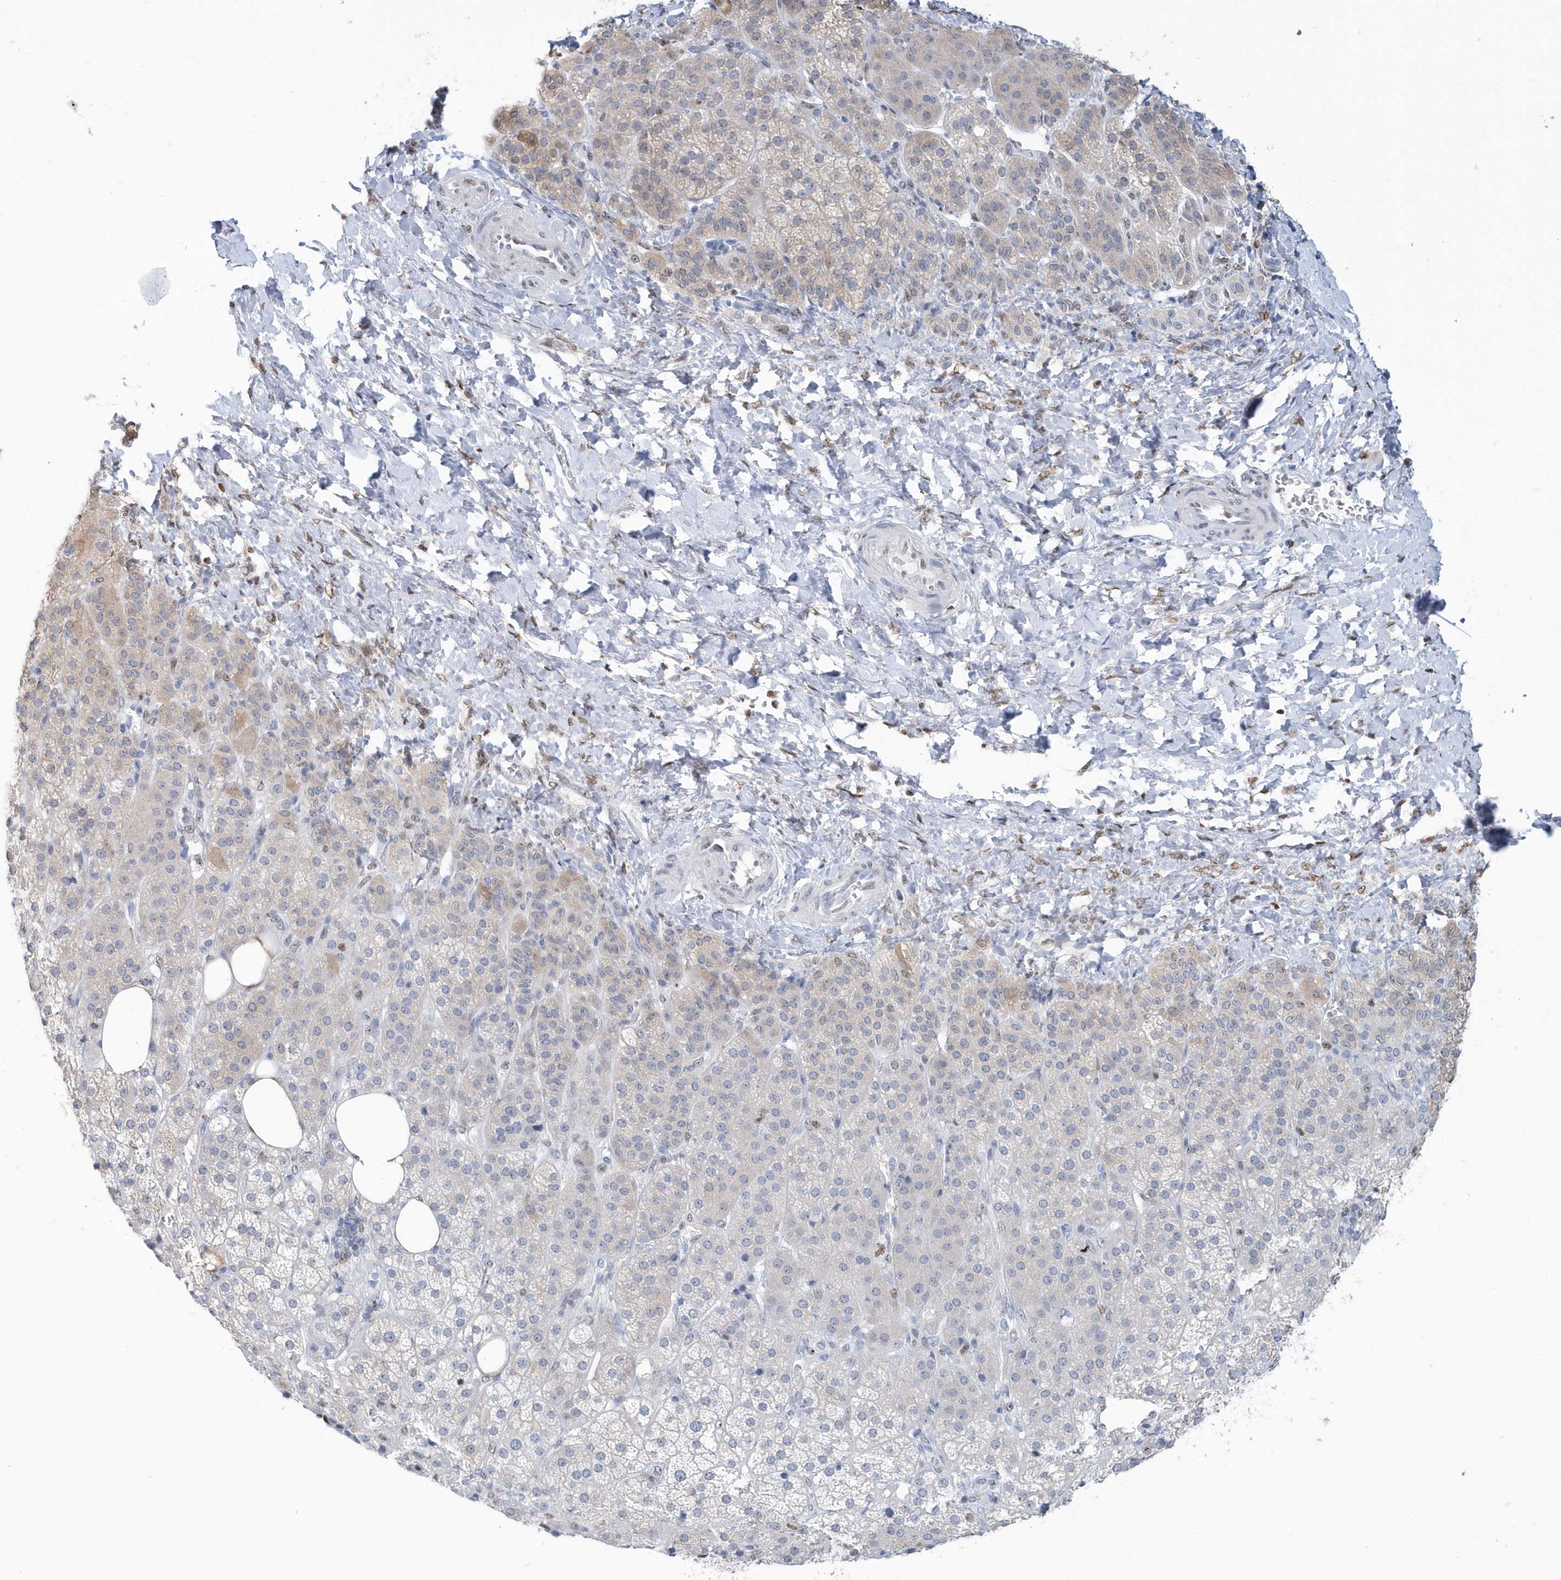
{"staining": {"intensity": "weak", "quantity": "<25%", "location": "cytoplasmic/membranous,nuclear"}, "tissue": "adrenal gland", "cell_type": "Glandular cells", "image_type": "normal", "snomed": [{"axis": "morphology", "description": "Normal tissue, NOS"}, {"axis": "topography", "description": "Adrenal gland"}], "caption": "This is an immunohistochemistry (IHC) histopathology image of unremarkable adrenal gland. There is no expression in glandular cells.", "gene": "MACROH2A2", "patient": {"sex": "female", "age": 57}}